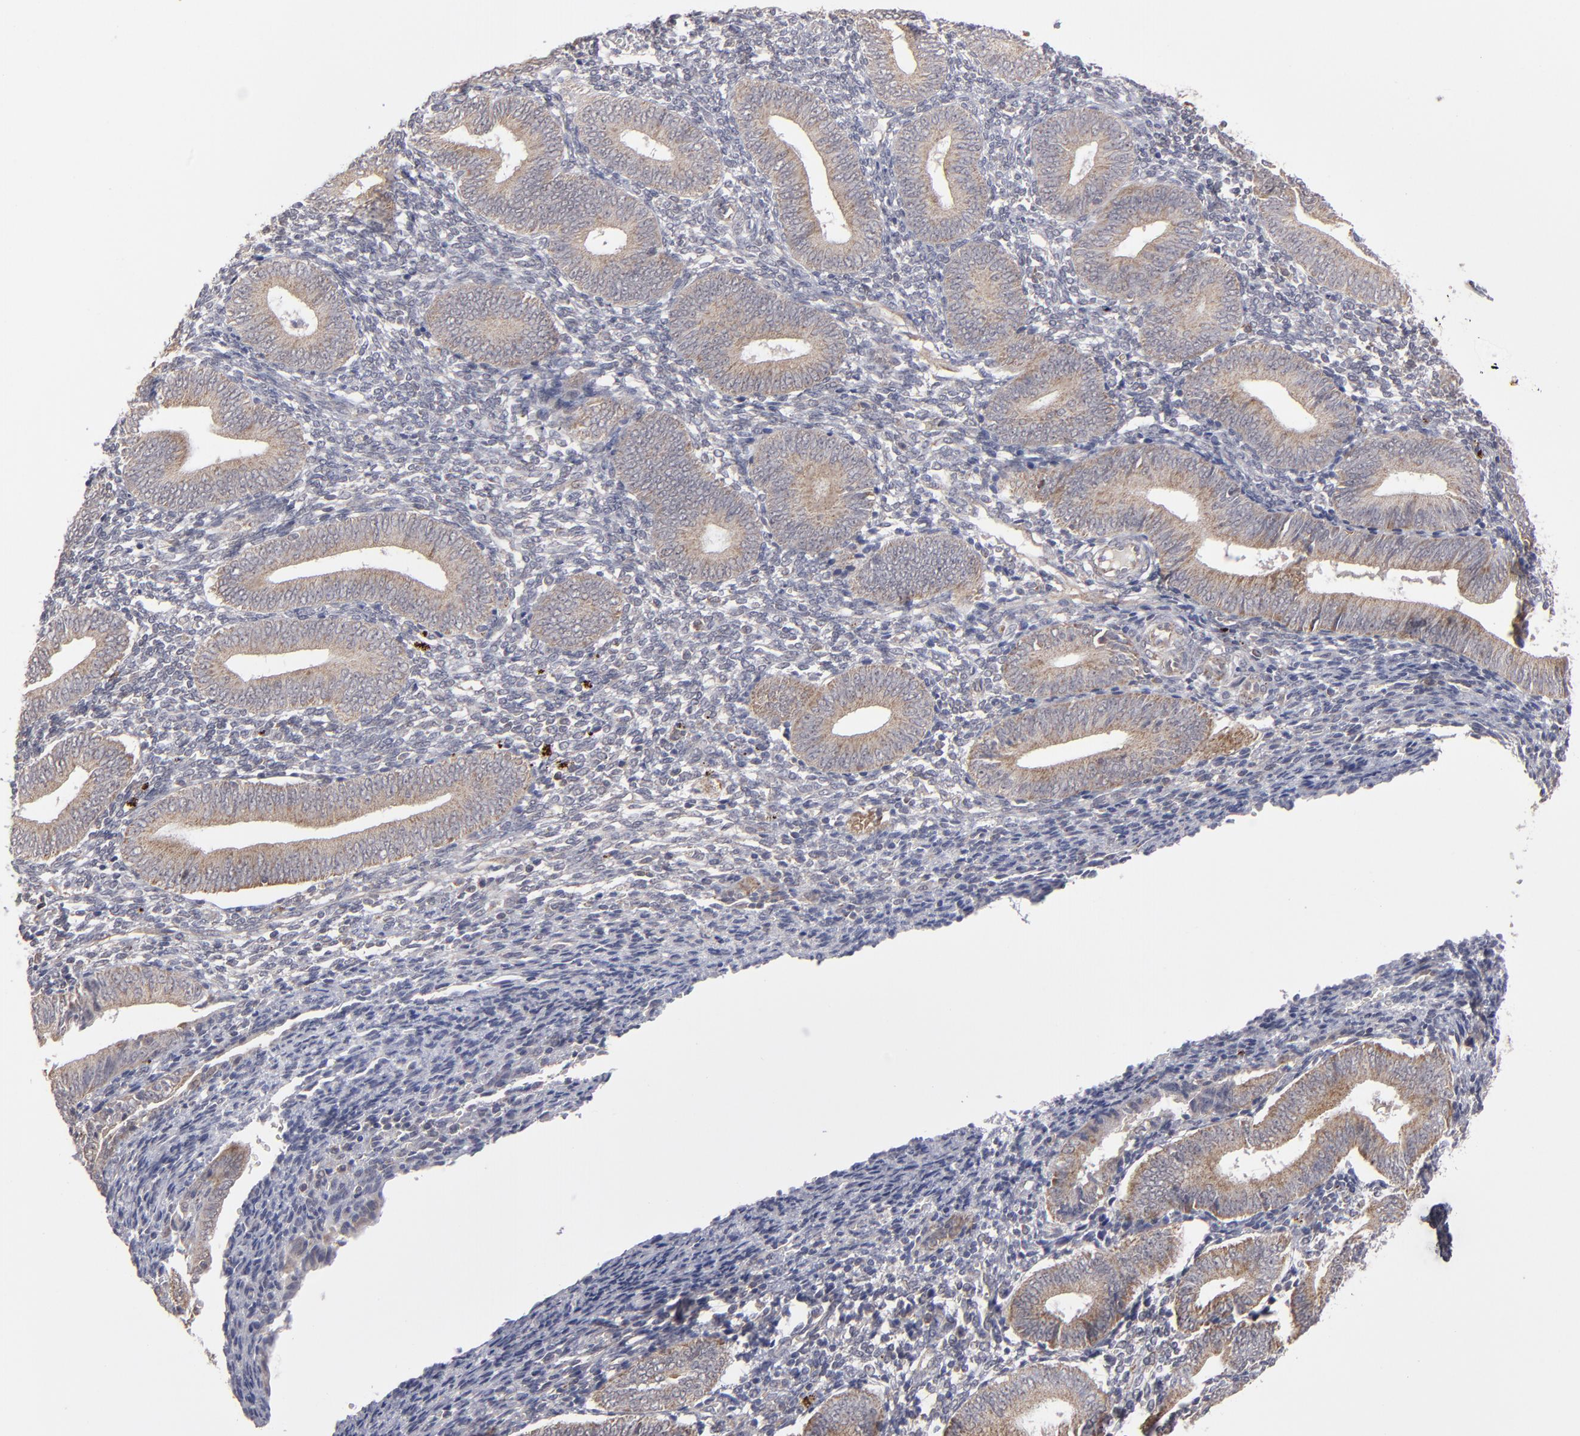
{"staining": {"intensity": "moderate", "quantity": "<25%", "location": "cytoplasmic/membranous"}, "tissue": "endometrium", "cell_type": "Cells in endometrial stroma", "image_type": "normal", "snomed": [{"axis": "morphology", "description": "Normal tissue, NOS"}, {"axis": "topography", "description": "Uterus"}, {"axis": "topography", "description": "Endometrium"}], "caption": "IHC image of normal endometrium: human endometrium stained using IHC reveals low levels of moderate protein expression localized specifically in the cytoplasmic/membranous of cells in endometrial stroma, appearing as a cytoplasmic/membranous brown color.", "gene": "GLCCI1", "patient": {"sex": "female", "age": 33}}